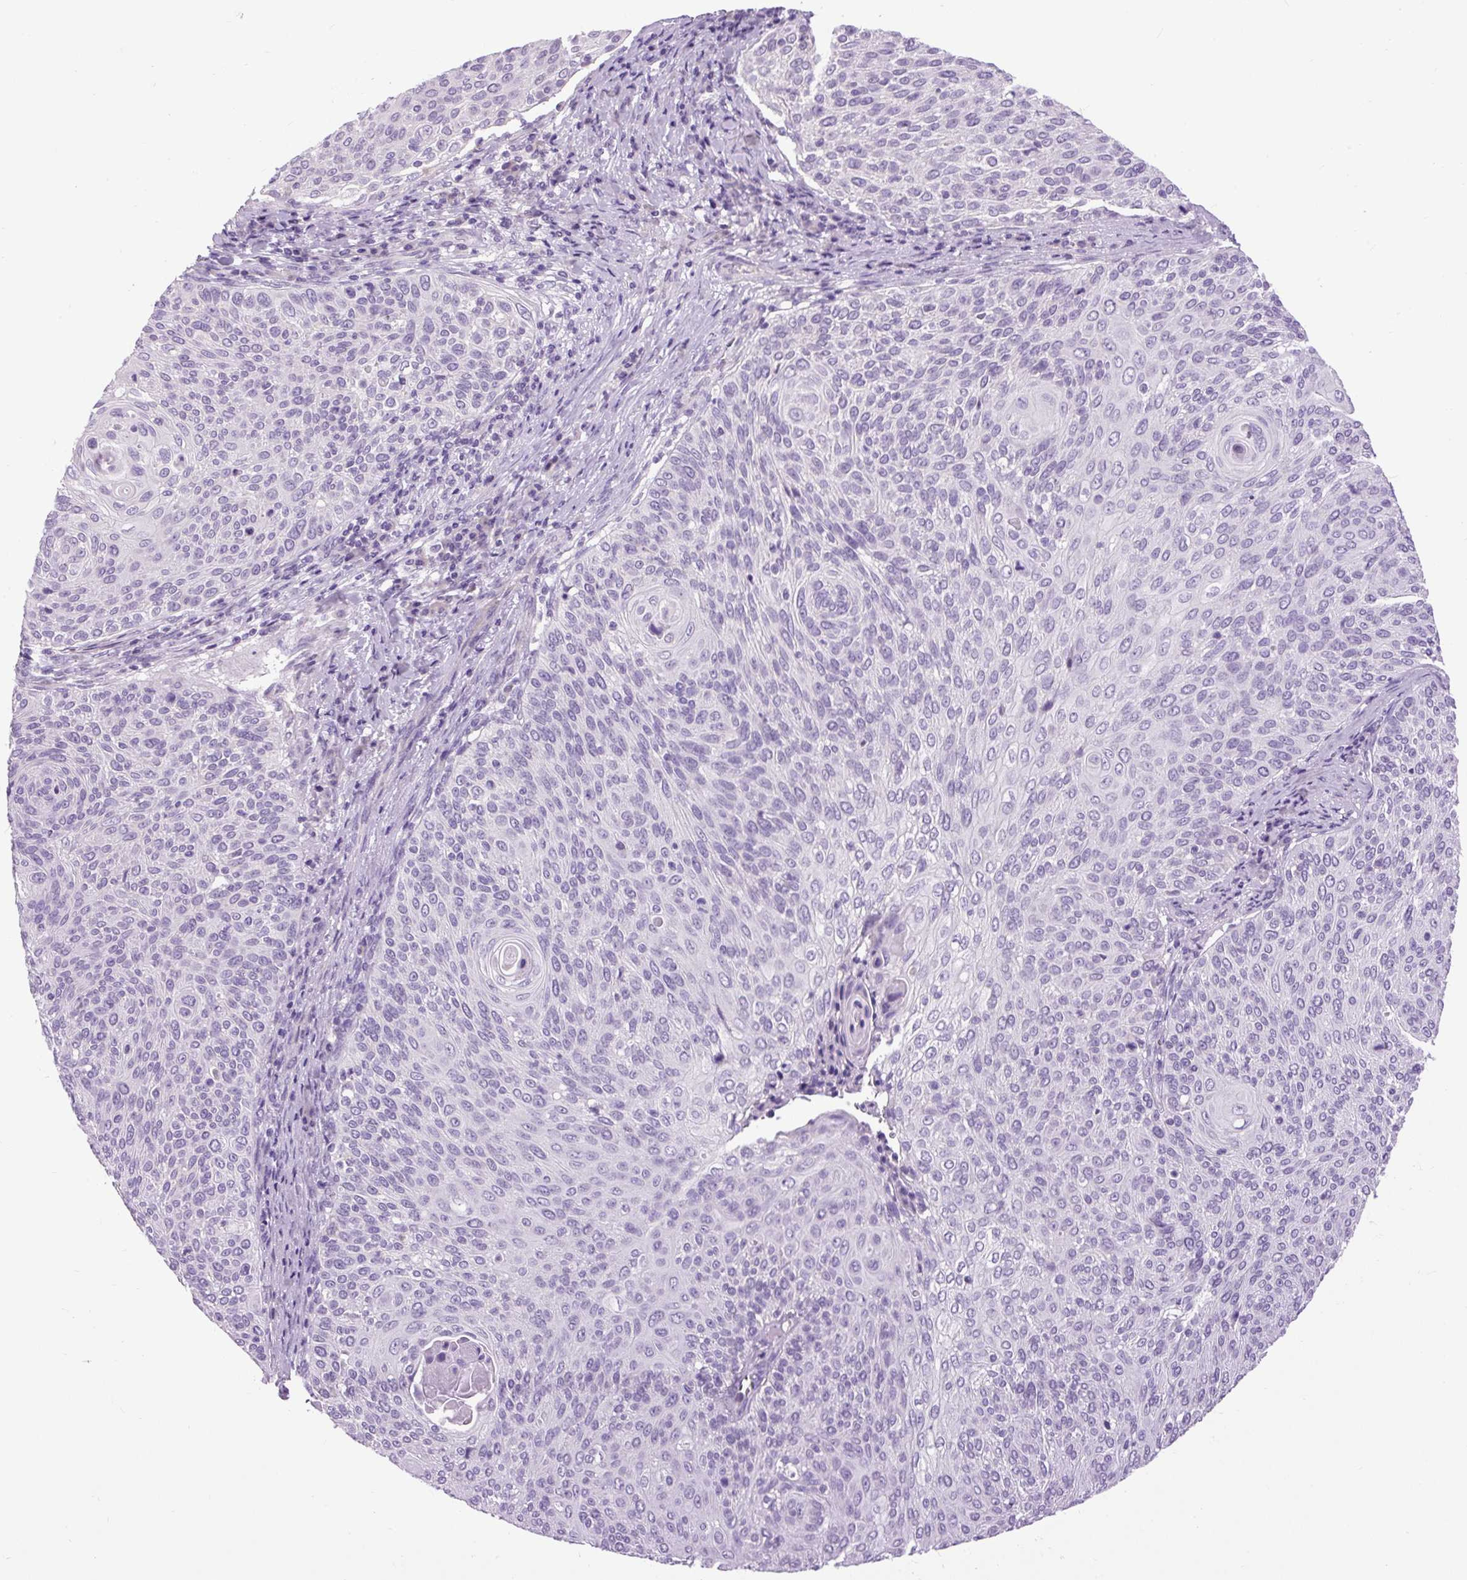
{"staining": {"intensity": "negative", "quantity": "none", "location": "none"}, "tissue": "cervical cancer", "cell_type": "Tumor cells", "image_type": "cancer", "snomed": [{"axis": "morphology", "description": "Squamous cell carcinoma, NOS"}, {"axis": "topography", "description": "Cervix"}], "caption": "High magnification brightfield microscopy of cervical cancer (squamous cell carcinoma) stained with DAB (brown) and counterstained with hematoxylin (blue): tumor cells show no significant positivity. (DAB (3,3'-diaminobenzidine) IHC visualized using brightfield microscopy, high magnification).", "gene": "FABP7", "patient": {"sex": "female", "age": 31}}